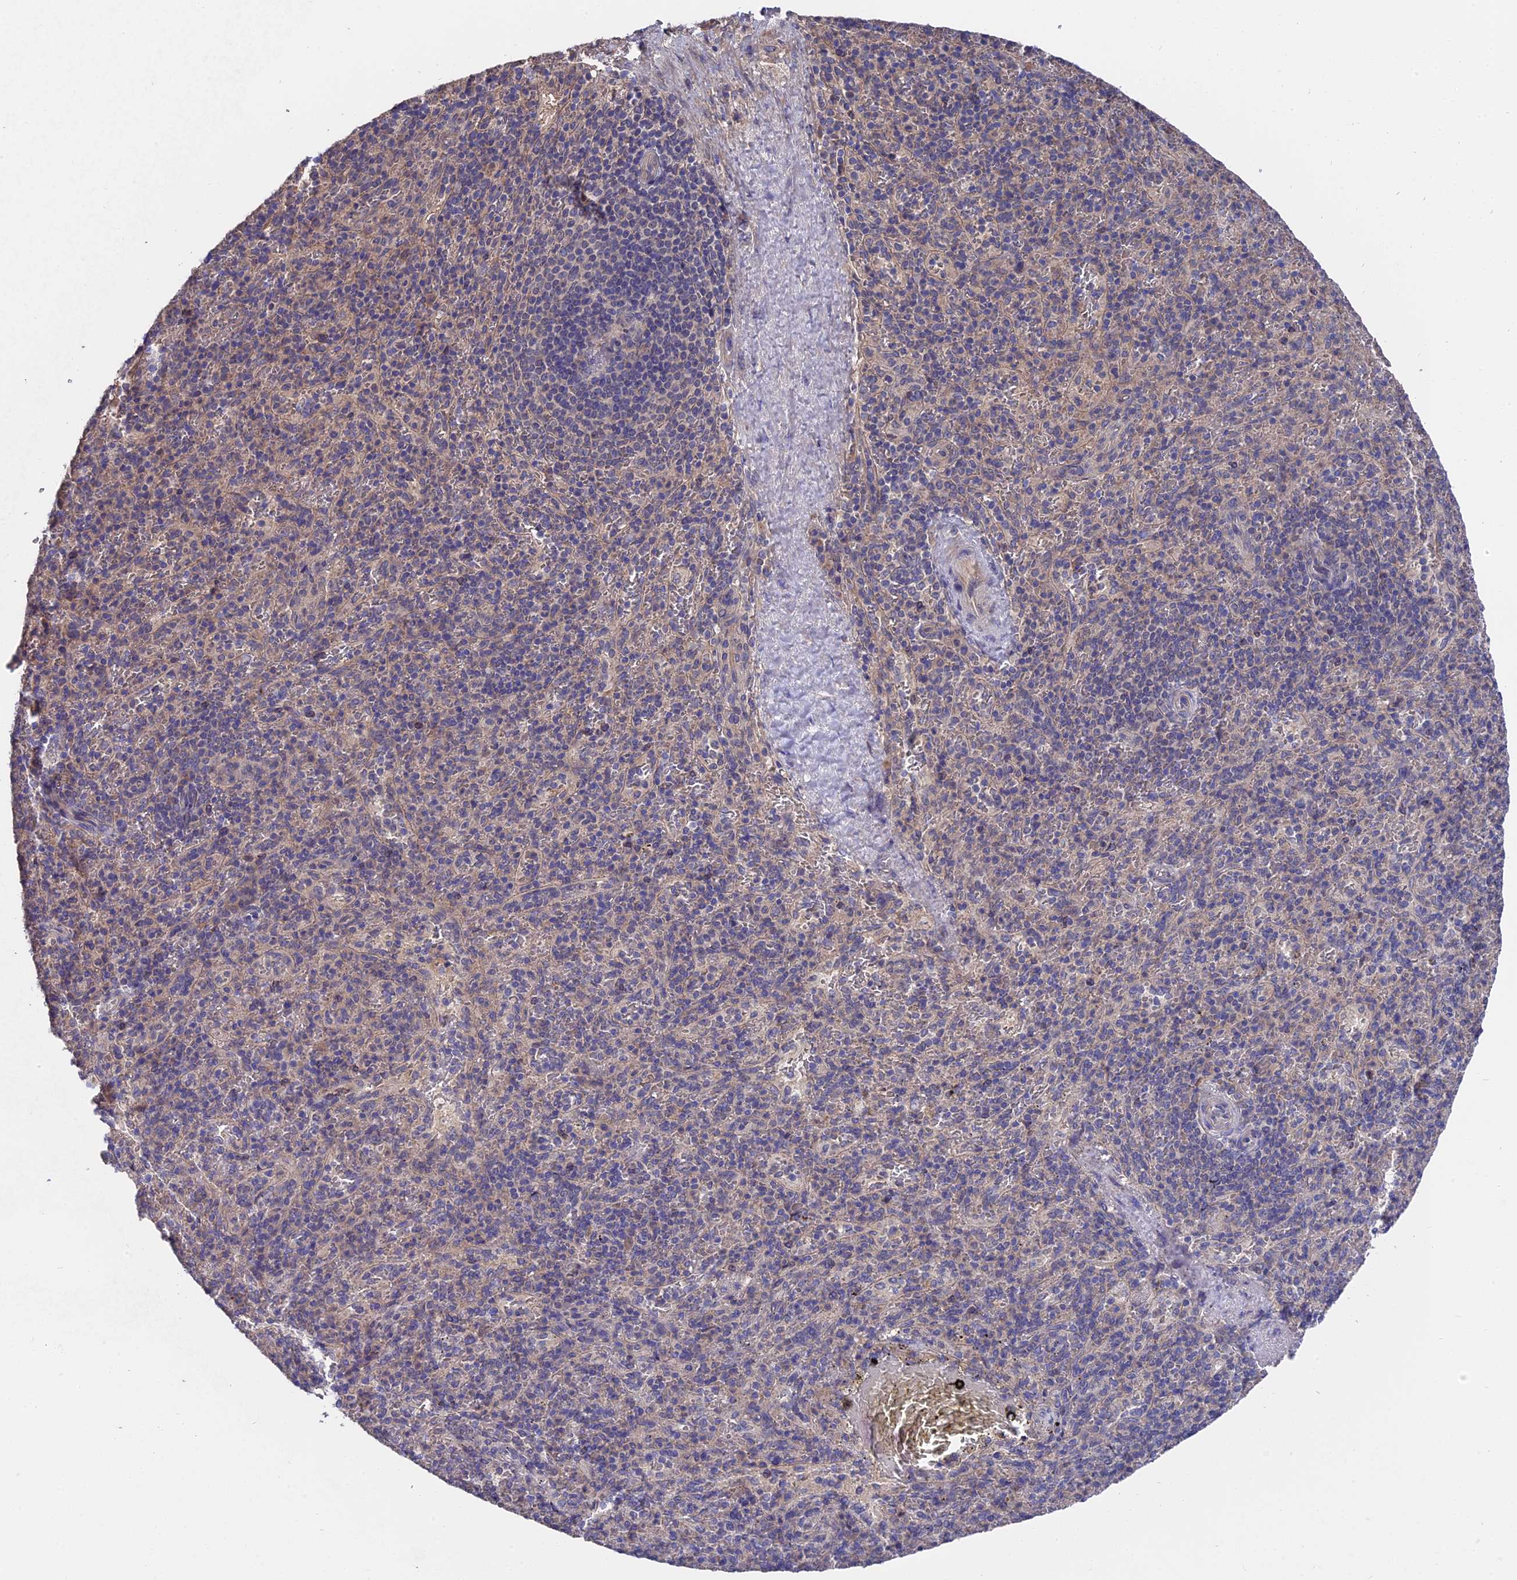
{"staining": {"intensity": "weak", "quantity": "25%-75%", "location": "cytoplasmic/membranous"}, "tissue": "spleen", "cell_type": "Cells in red pulp", "image_type": "normal", "snomed": [{"axis": "morphology", "description": "Normal tissue, NOS"}, {"axis": "topography", "description": "Spleen"}], "caption": "Immunohistochemistry (IHC) photomicrograph of normal spleen: human spleen stained using immunohistochemistry shows low levels of weak protein expression localized specifically in the cytoplasmic/membranous of cells in red pulp, appearing as a cytoplasmic/membranous brown color.", "gene": "ZCCHC2", "patient": {"sex": "male", "age": 82}}